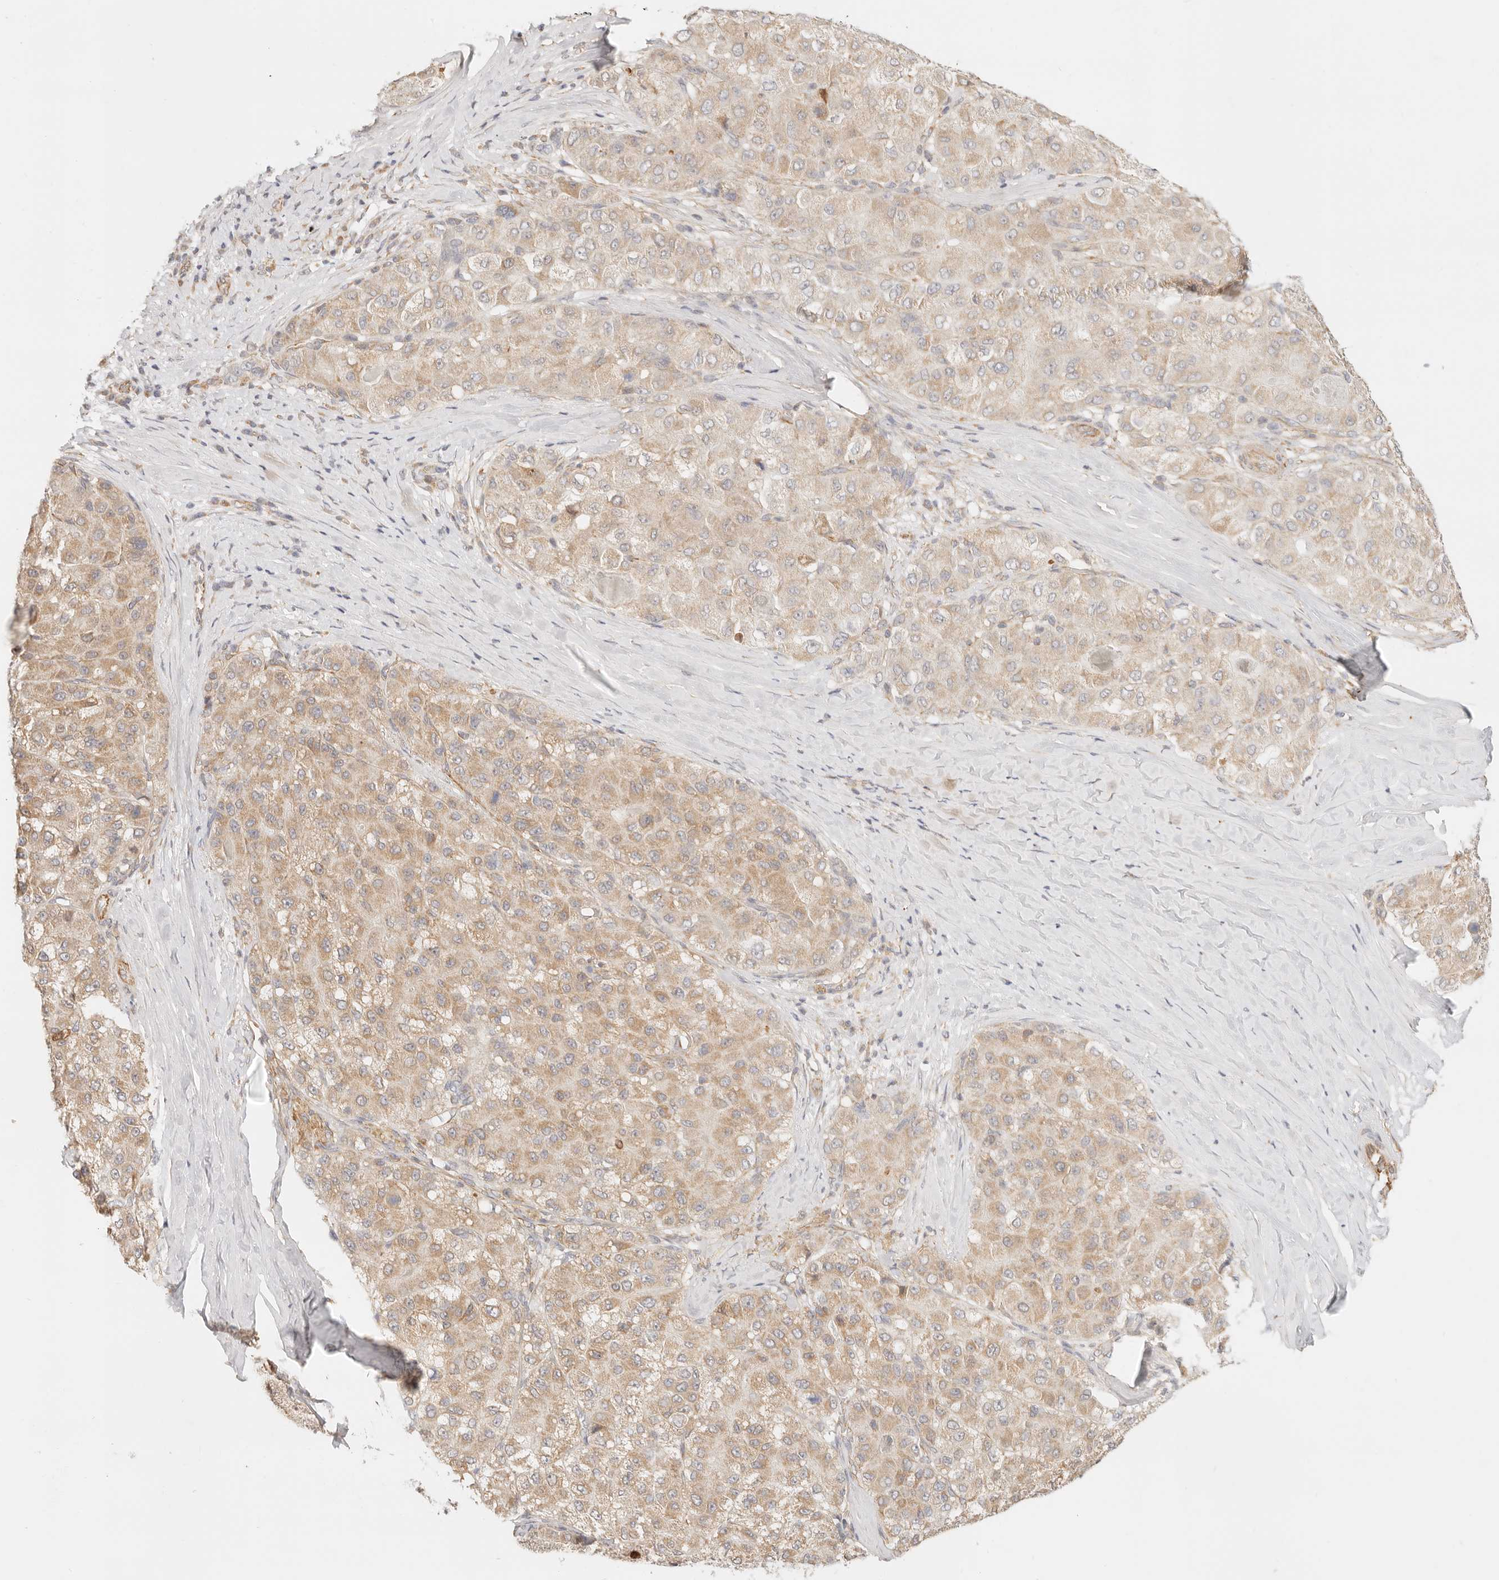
{"staining": {"intensity": "moderate", "quantity": ">75%", "location": "cytoplasmic/membranous"}, "tissue": "liver cancer", "cell_type": "Tumor cells", "image_type": "cancer", "snomed": [{"axis": "morphology", "description": "Carcinoma, Hepatocellular, NOS"}, {"axis": "topography", "description": "Liver"}], "caption": "A photomicrograph of human liver hepatocellular carcinoma stained for a protein shows moderate cytoplasmic/membranous brown staining in tumor cells.", "gene": "ZC3H11A", "patient": {"sex": "male", "age": 80}}